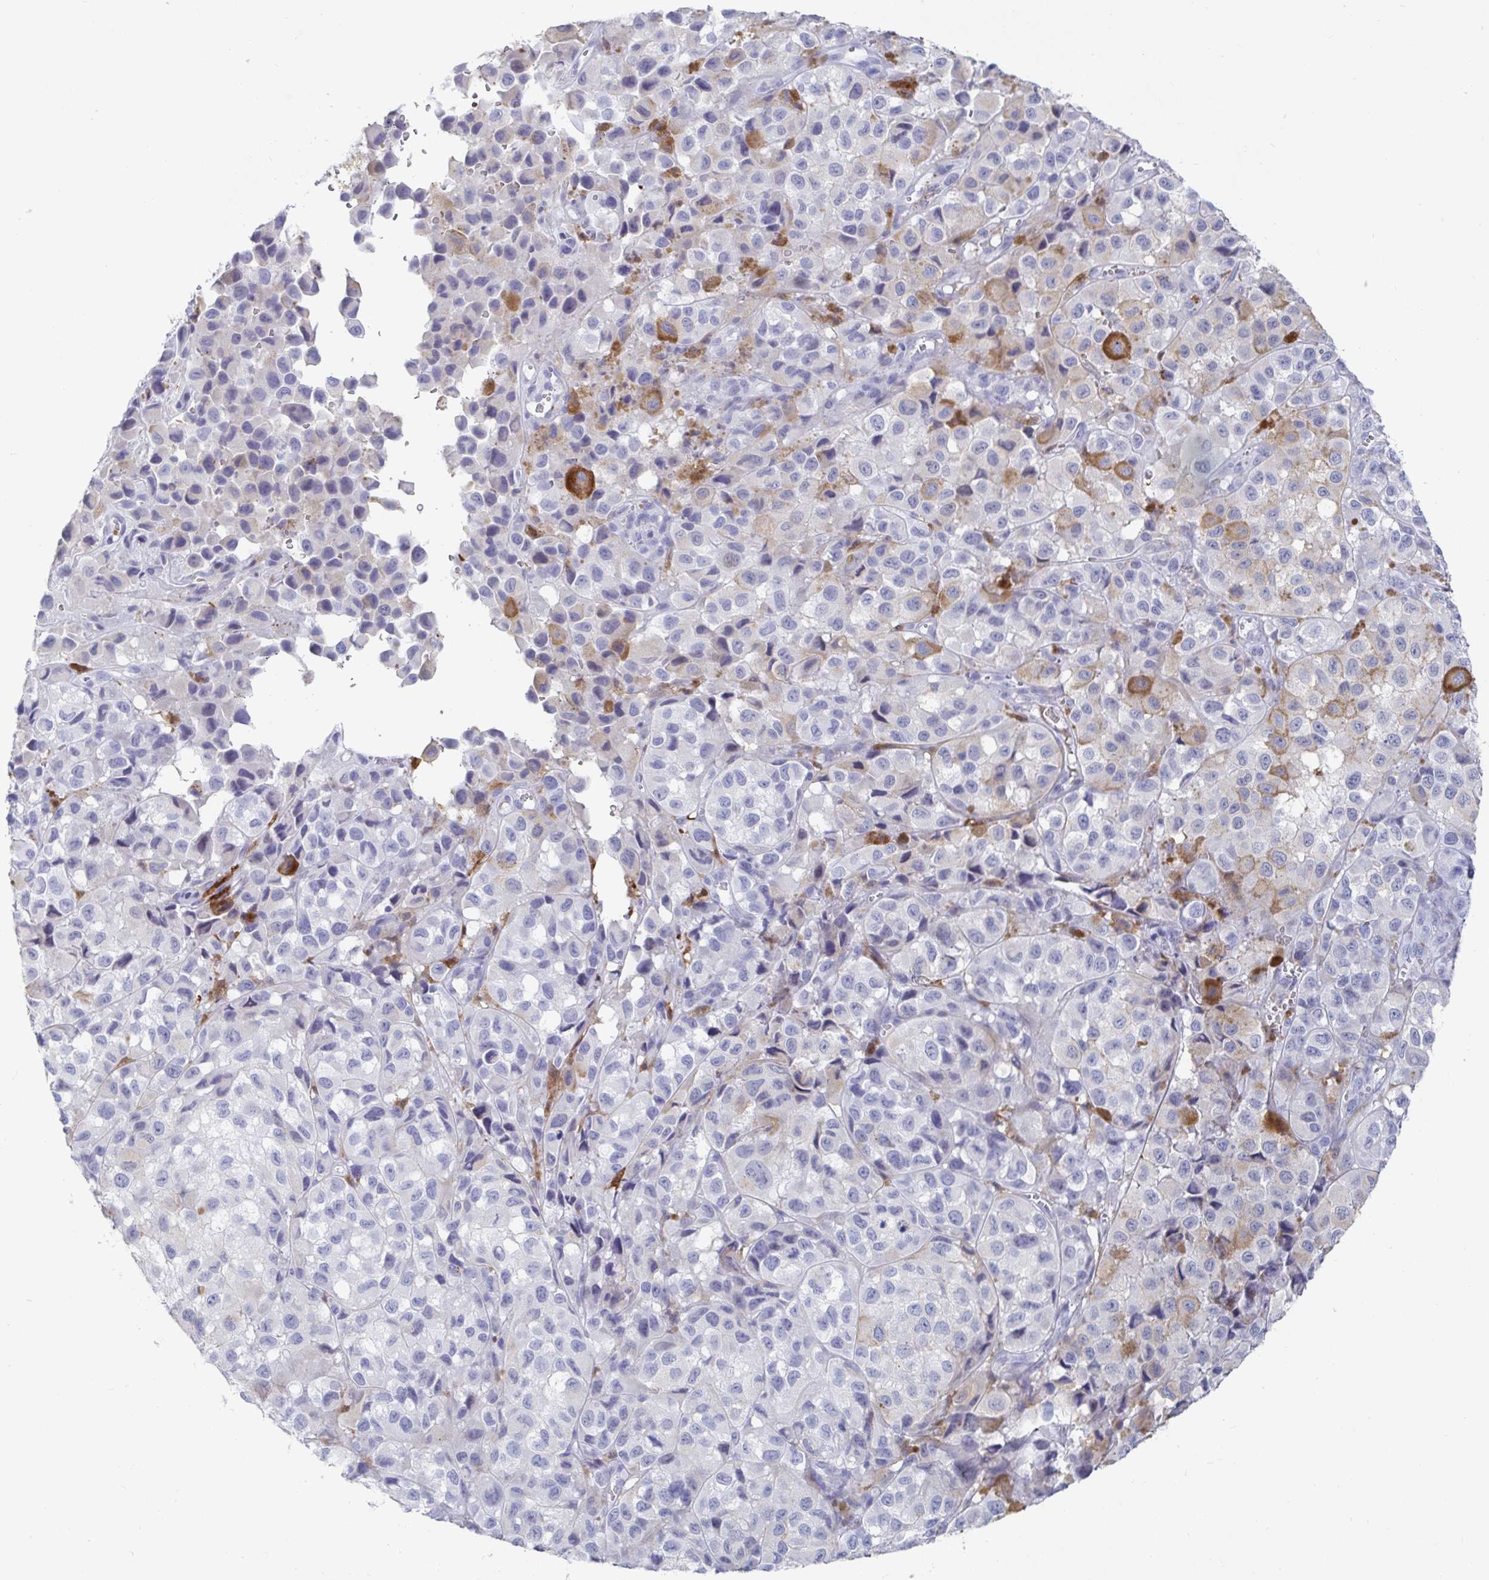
{"staining": {"intensity": "negative", "quantity": "none", "location": "none"}, "tissue": "melanoma", "cell_type": "Tumor cells", "image_type": "cancer", "snomed": [{"axis": "morphology", "description": "Malignant melanoma, NOS"}, {"axis": "topography", "description": "Skin"}], "caption": "DAB (3,3'-diaminobenzidine) immunohistochemical staining of human melanoma displays no significant positivity in tumor cells.", "gene": "OR2A4", "patient": {"sex": "male", "age": 93}}